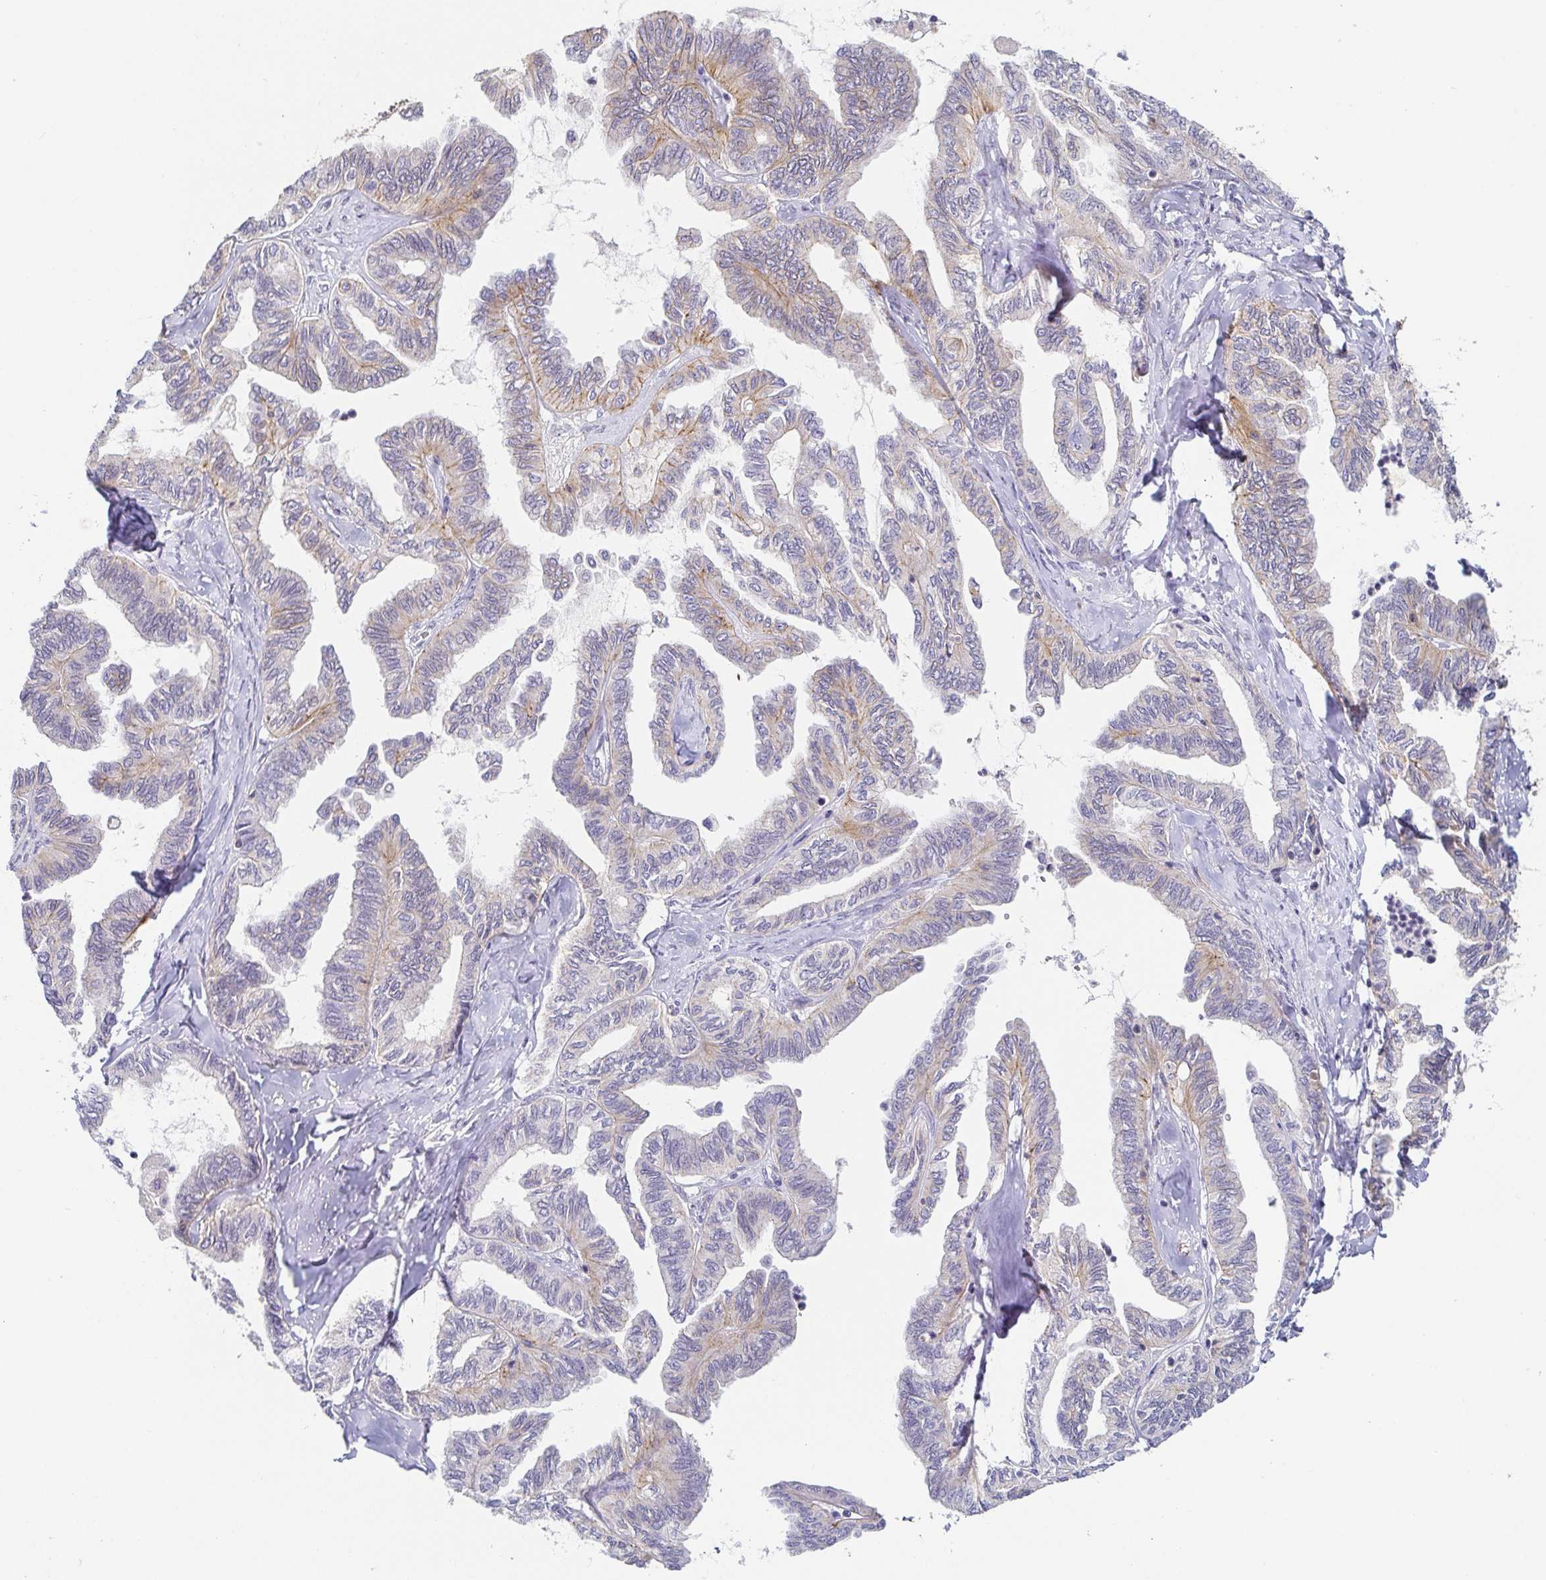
{"staining": {"intensity": "weak", "quantity": "25%-75%", "location": "cytoplasmic/membranous"}, "tissue": "ovarian cancer", "cell_type": "Tumor cells", "image_type": "cancer", "snomed": [{"axis": "morphology", "description": "Carcinoma, endometroid"}, {"axis": "topography", "description": "Ovary"}], "caption": "DAB immunohistochemical staining of ovarian cancer (endometroid carcinoma) shows weak cytoplasmic/membranous protein expression in approximately 25%-75% of tumor cells.", "gene": "PIWIL3", "patient": {"sex": "female", "age": 70}}